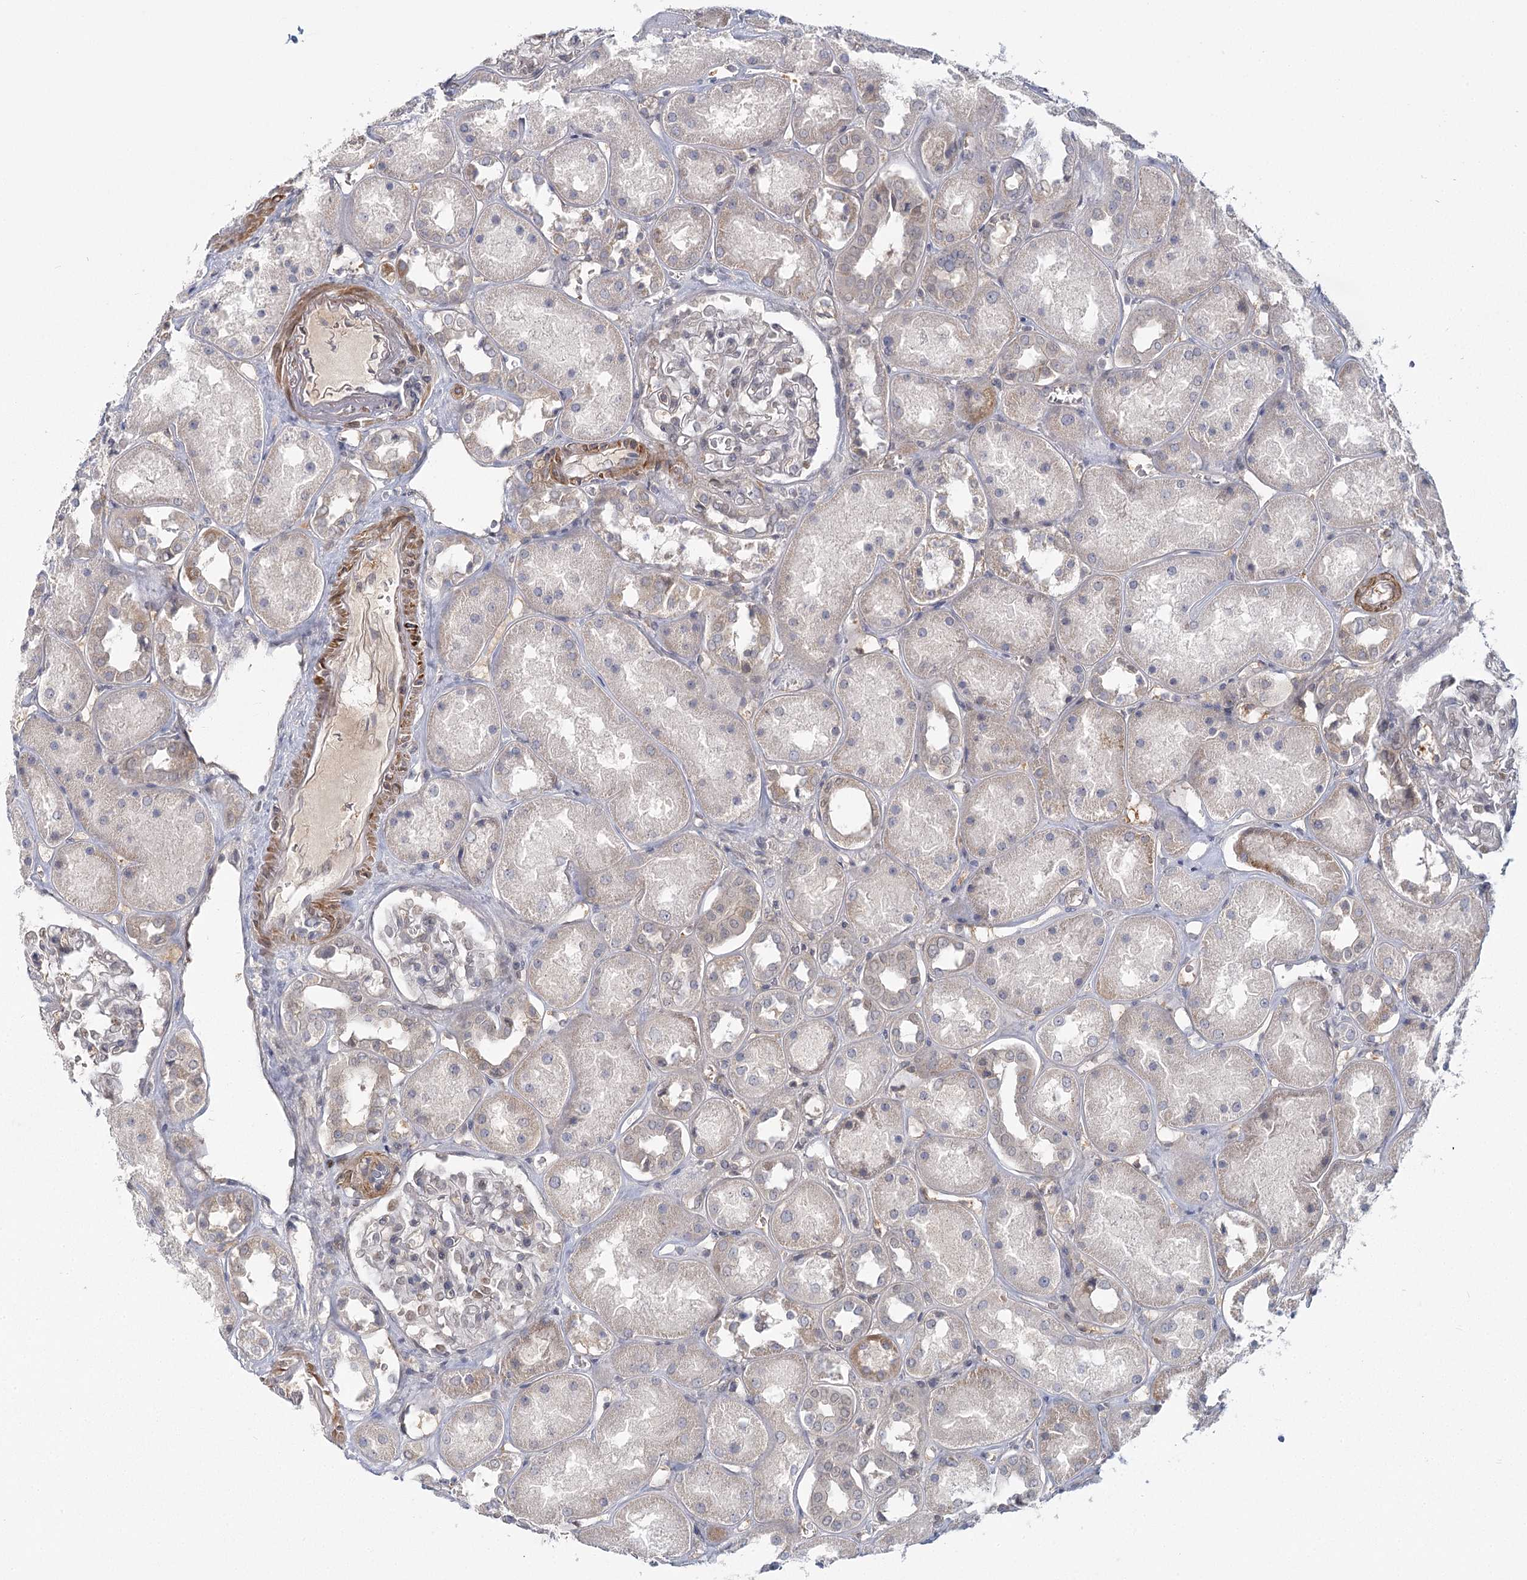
{"staining": {"intensity": "weak", "quantity": "<25%", "location": "nuclear"}, "tissue": "kidney", "cell_type": "Cells in glomeruli", "image_type": "normal", "snomed": [{"axis": "morphology", "description": "Normal tissue, NOS"}, {"axis": "topography", "description": "Kidney"}], "caption": "Human kidney stained for a protein using immunohistochemistry (IHC) reveals no expression in cells in glomeruli.", "gene": "USP11", "patient": {"sex": "male", "age": 70}}